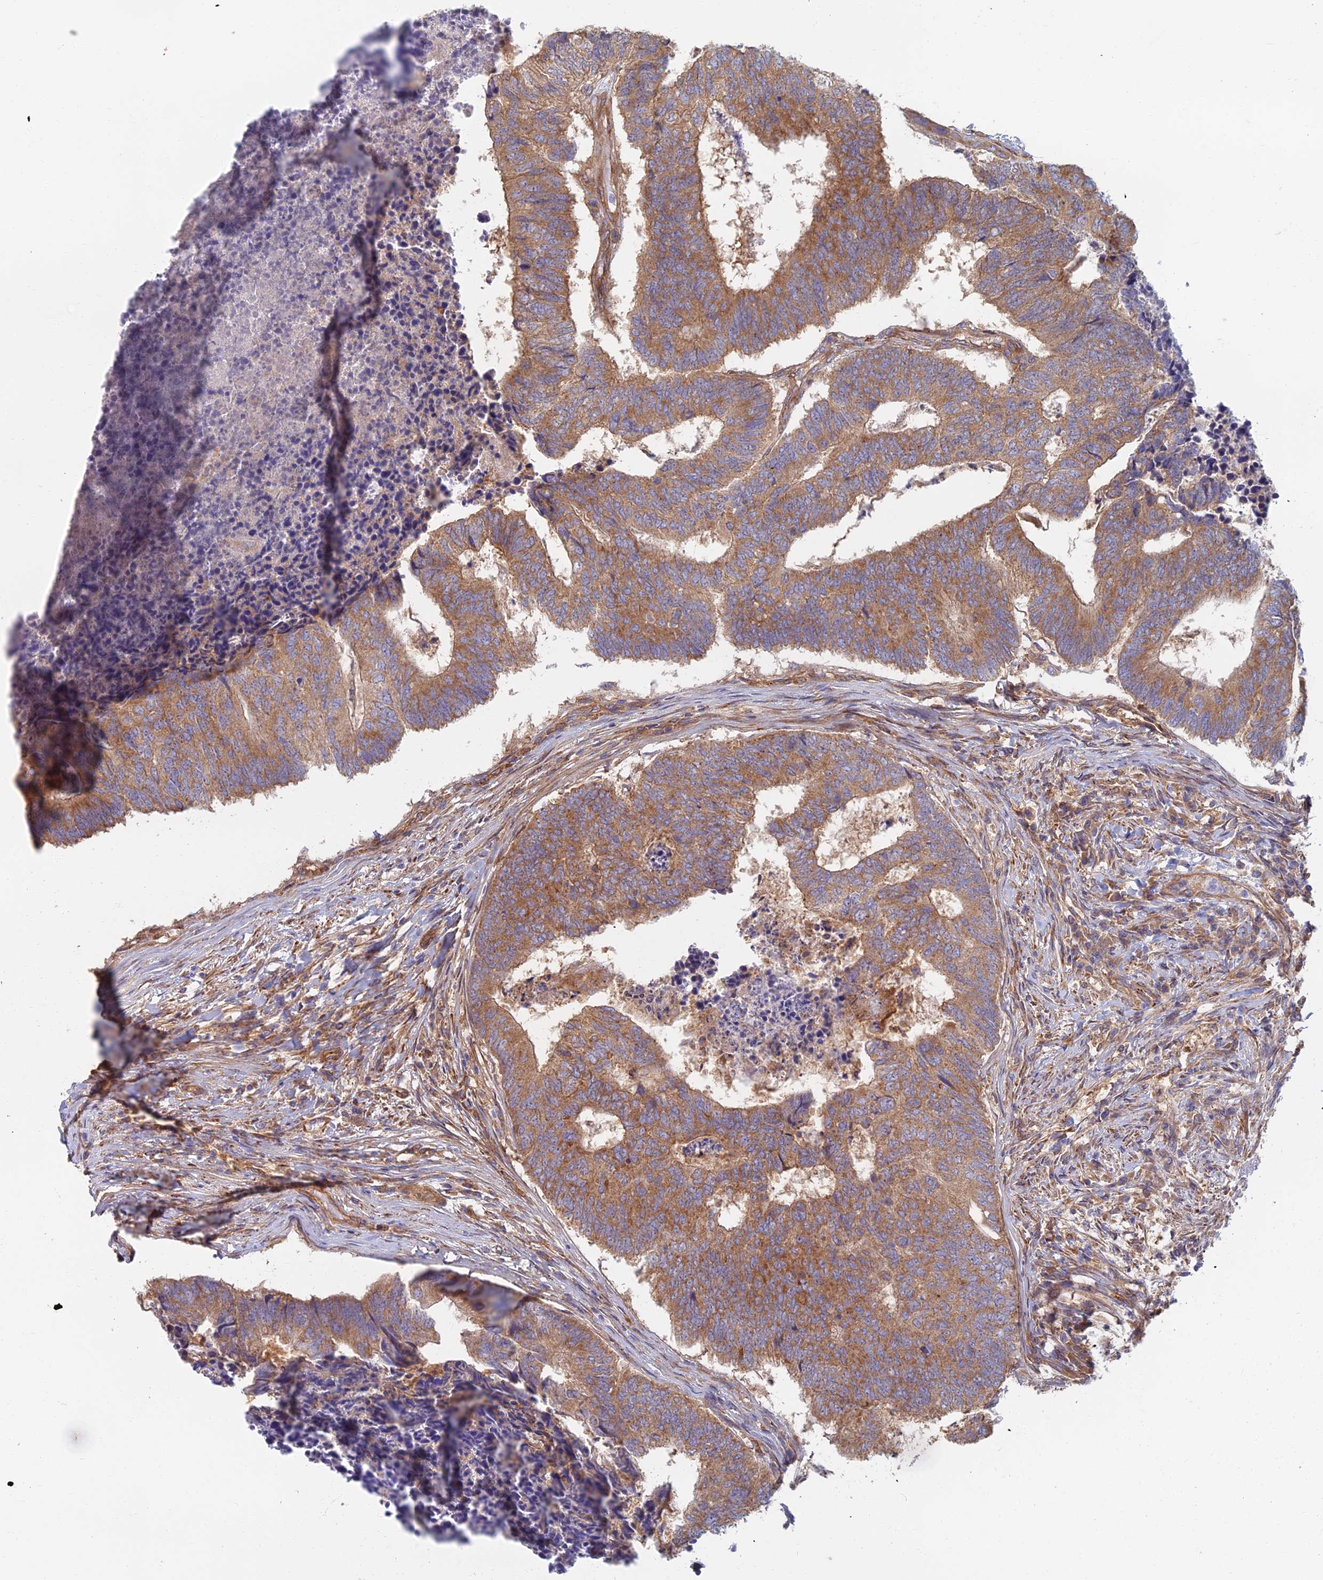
{"staining": {"intensity": "moderate", "quantity": ">75%", "location": "cytoplasmic/membranous"}, "tissue": "colorectal cancer", "cell_type": "Tumor cells", "image_type": "cancer", "snomed": [{"axis": "morphology", "description": "Adenocarcinoma, NOS"}, {"axis": "topography", "description": "Colon"}], "caption": "Immunohistochemistry (IHC) histopathology image of colorectal adenocarcinoma stained for a protein (brown), which reveals medium levels of moderate cytoplasmic/membranous expression in approximately >75% of tumor cells.", "gene": "RBSN", "patient": {"sex": "female", "age": 67}}